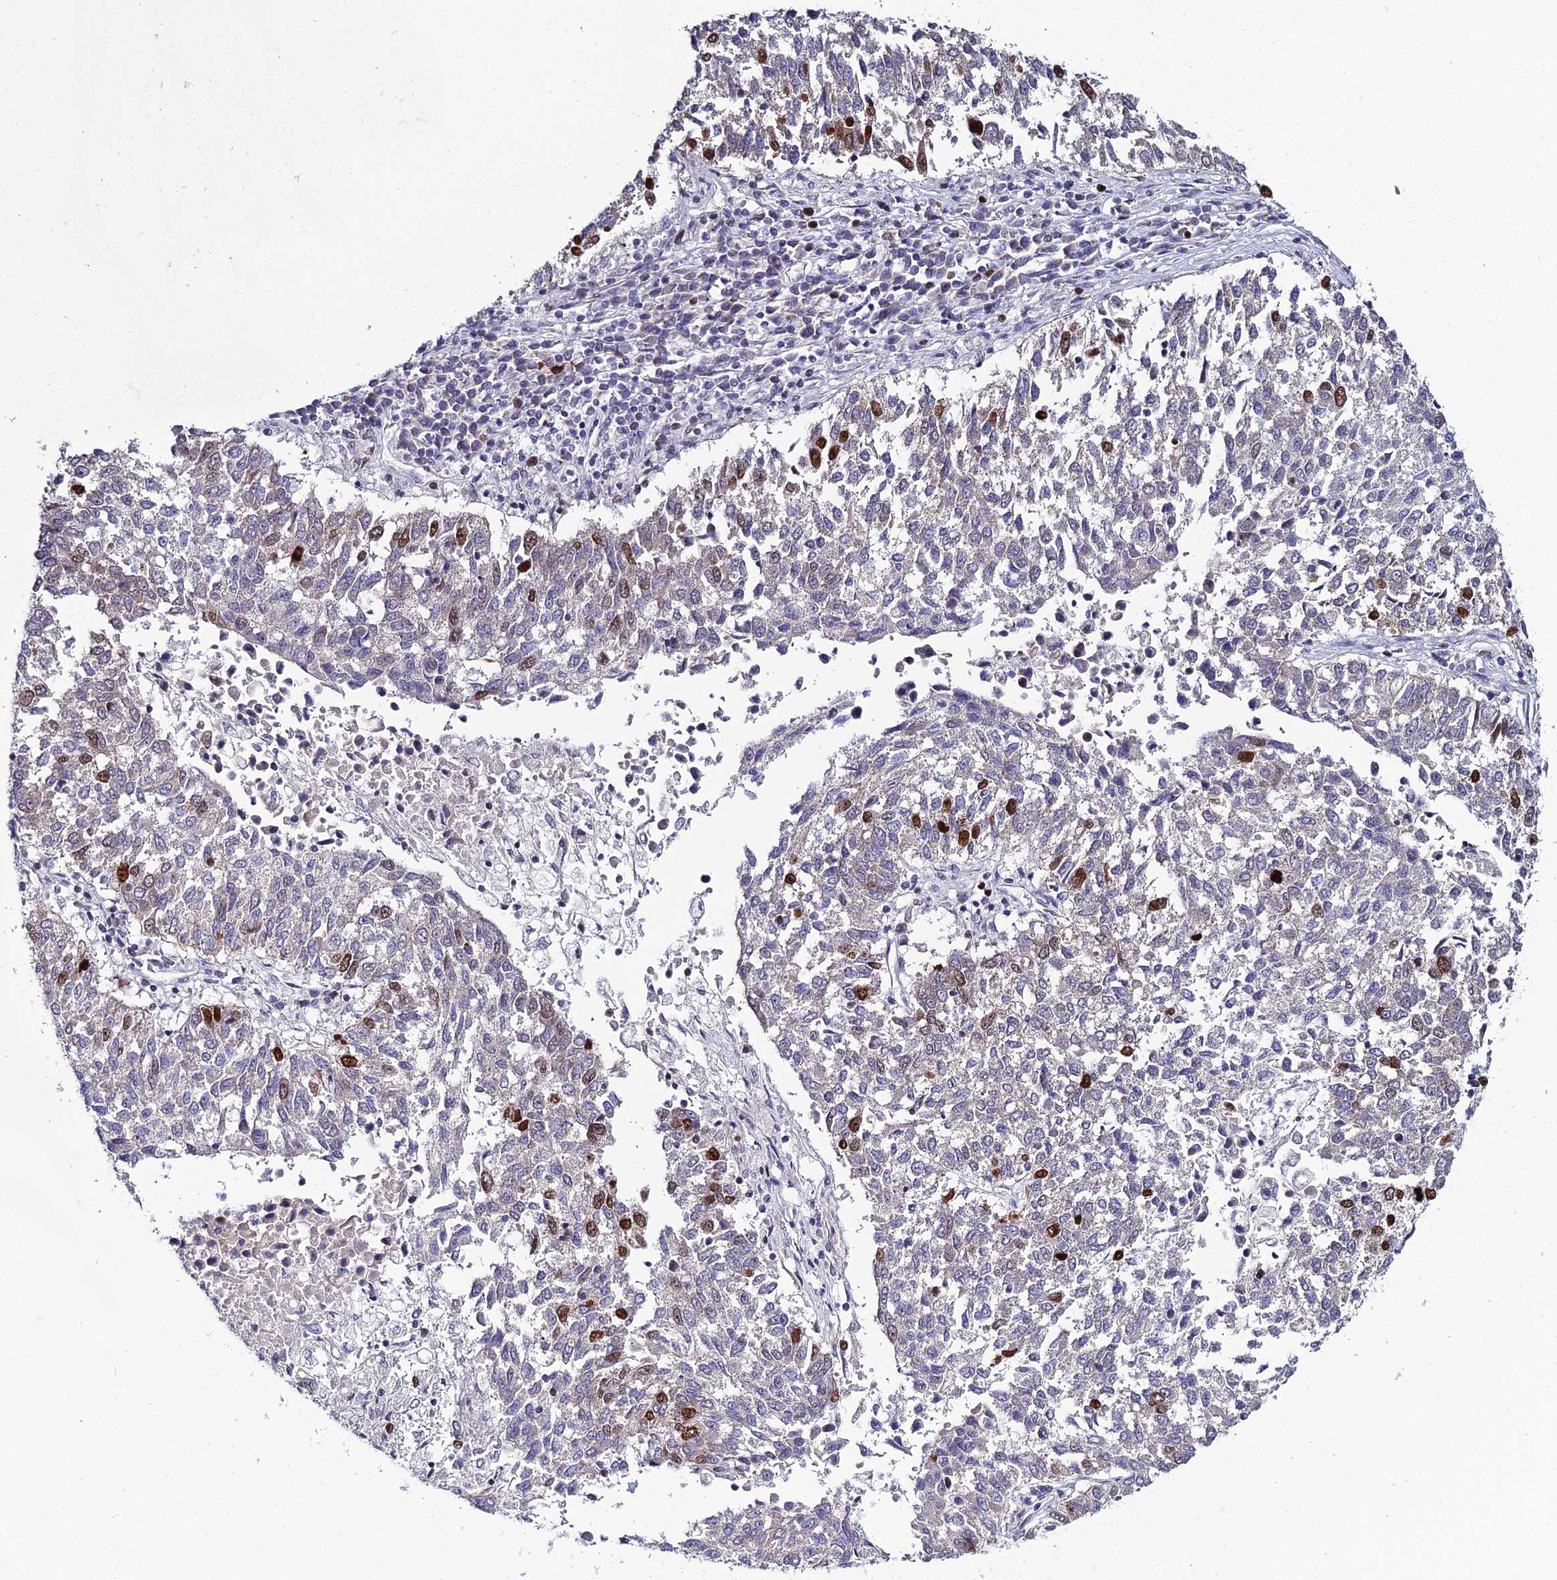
{"staining": {"intensity": "strong", "quantity": "<25%", "location": "nuclear"}, "tissue": "lung cancer", "cell_type": "Tumor cells", "image_type": "cancer", "snomed": [{"axis": "morphology", "description": "Squamous cell carcinoma, NOS"}, {"axis": "topography", "description": "Lung"}], "caption": "Immunohistochemical staining of lung squamous cell carcinoma shows medium levels of strong nuclear protein positivity in approximately <25% of tumor cells.", "gene": "TAF9B", "patient": {"sex": "male", "age": 73}}